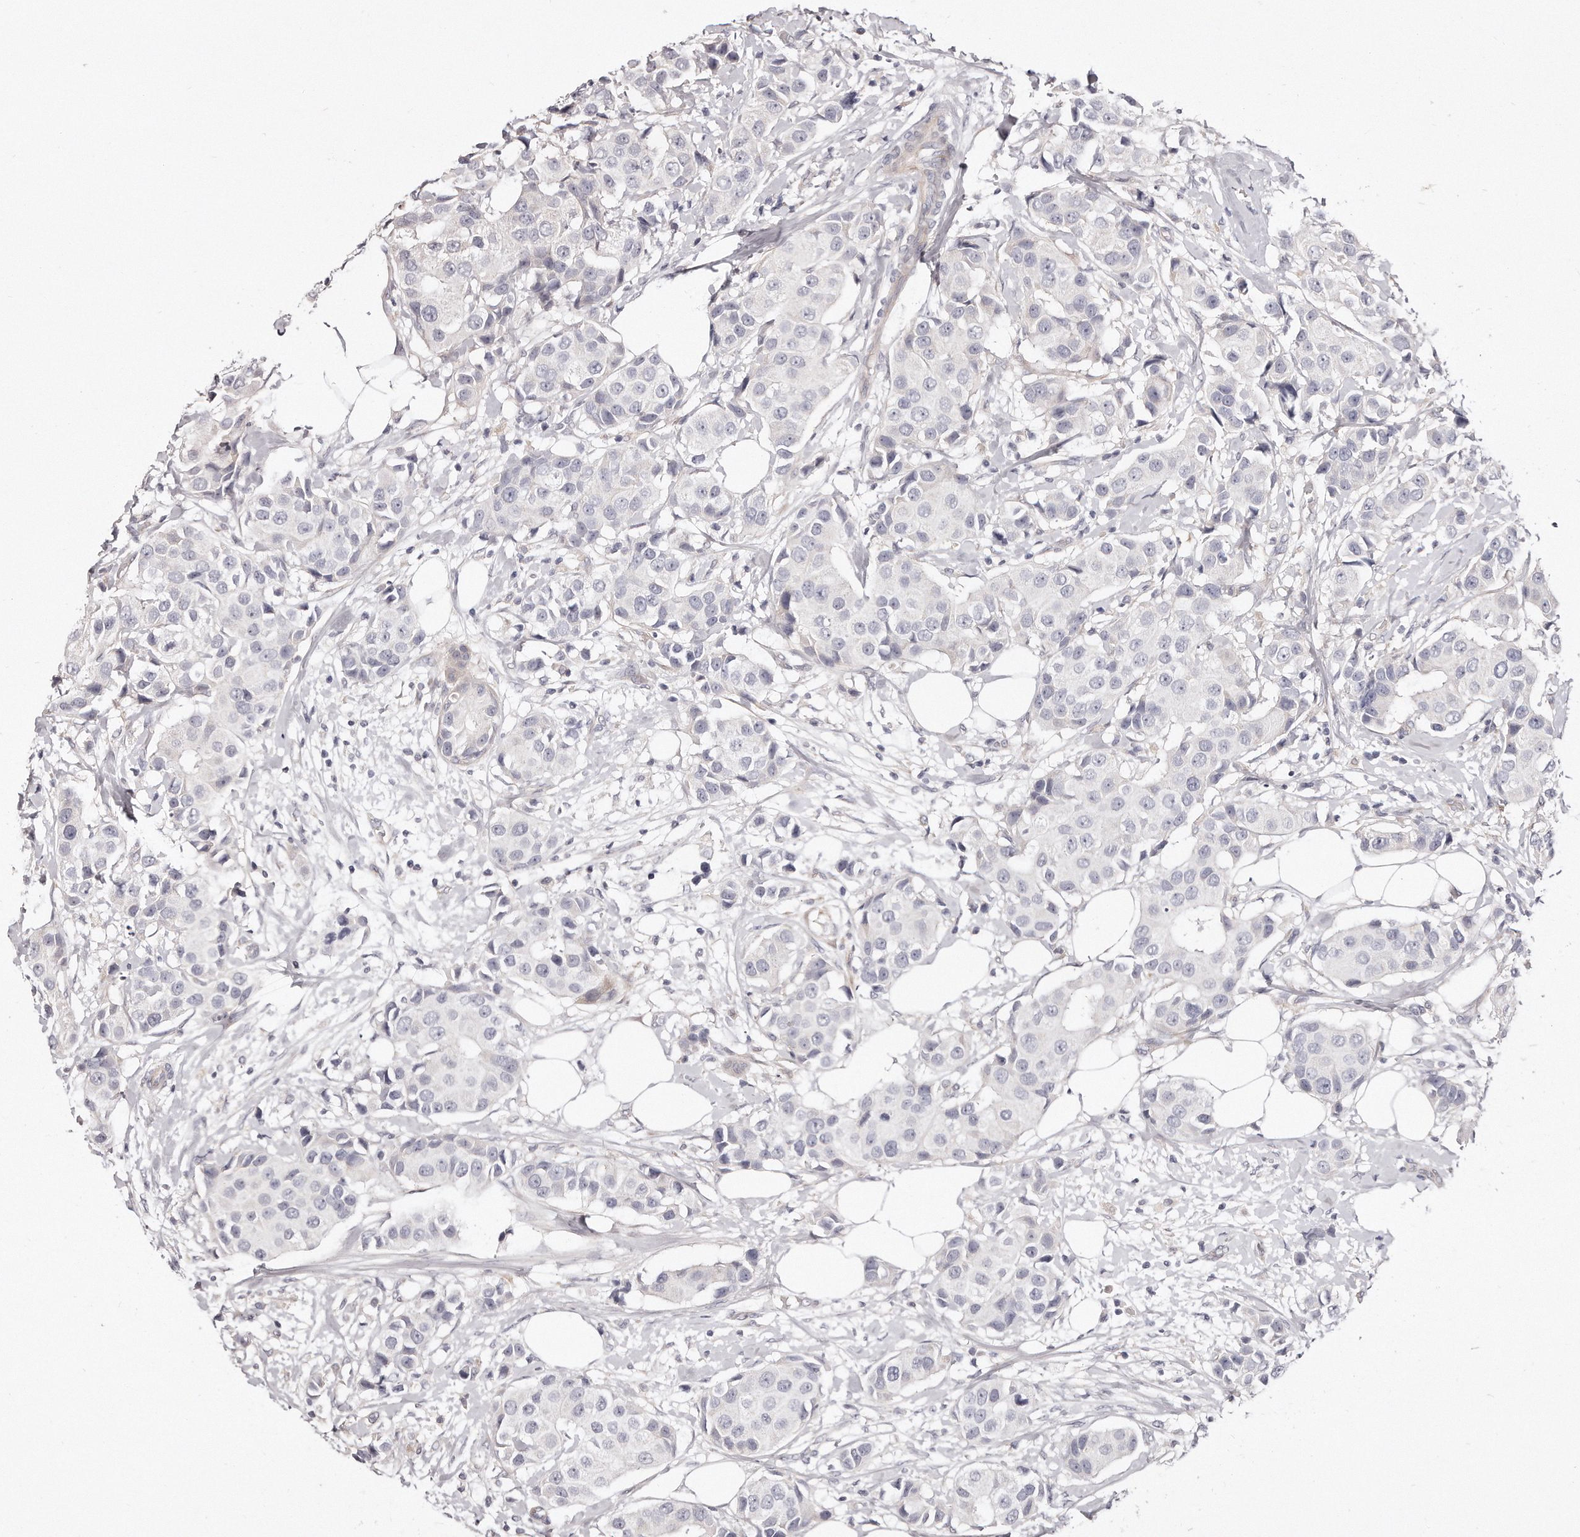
{"staining": {"intensity": "negative", "quantity": "none", "location": "none"}, "tissue": "breast cancer", "cell_type": "Tumor cells", "image_type": "cancer", "snomed": [{"axis": "morphology", "description": "Normal tissue, NOS"}, {"axis": "morphology", "description": "Duct carcinoma"}, {"axis": "topography", "description": "Breast"}], "caption": "A histopathology image of human intraductal carcinoma (breast) is negative for staining in tumor cells.", "gene": "TTLL4", "patient": {"sex": "female", "age": 39}}